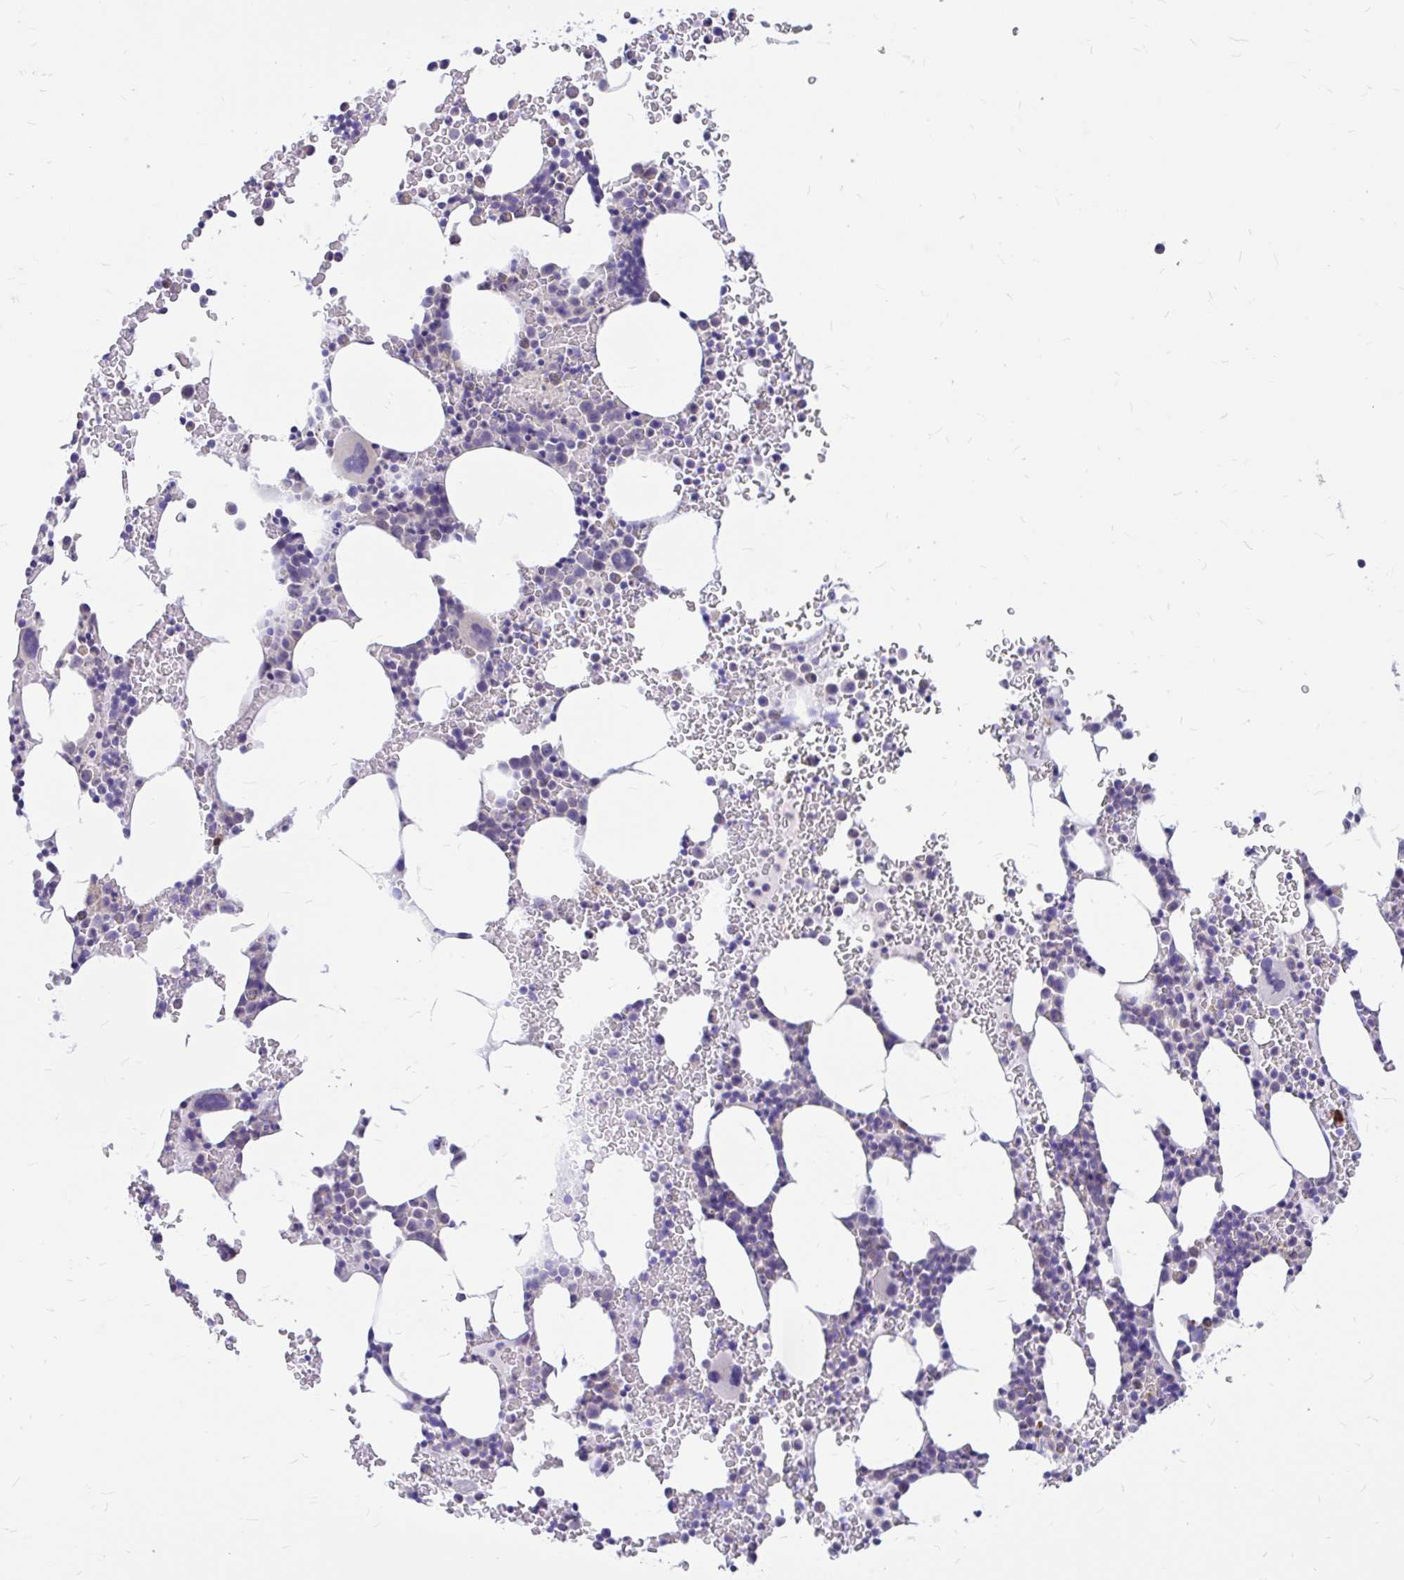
{"staining": {"intensity": "strong", "quantity": "<25%", "location": "cytoplasmic/membranous"}, "tissue": "bone marrow", "cell_type": "Hematopoietic cells", "image_type": "normal", "snomed": [{"axis": "morphology", "description": "Normal tissue, NOS"}, {"axis": "topography", "description": "Bone marrow"}], "caption": "The image shows staining of normal bone marrow, revealing strong cytoplasmic/membranous protein positivity (brown color) within hematopoietic cells.", "gene": "MAP1LC3A", "patient": {"sex": "female", "age": 62}}